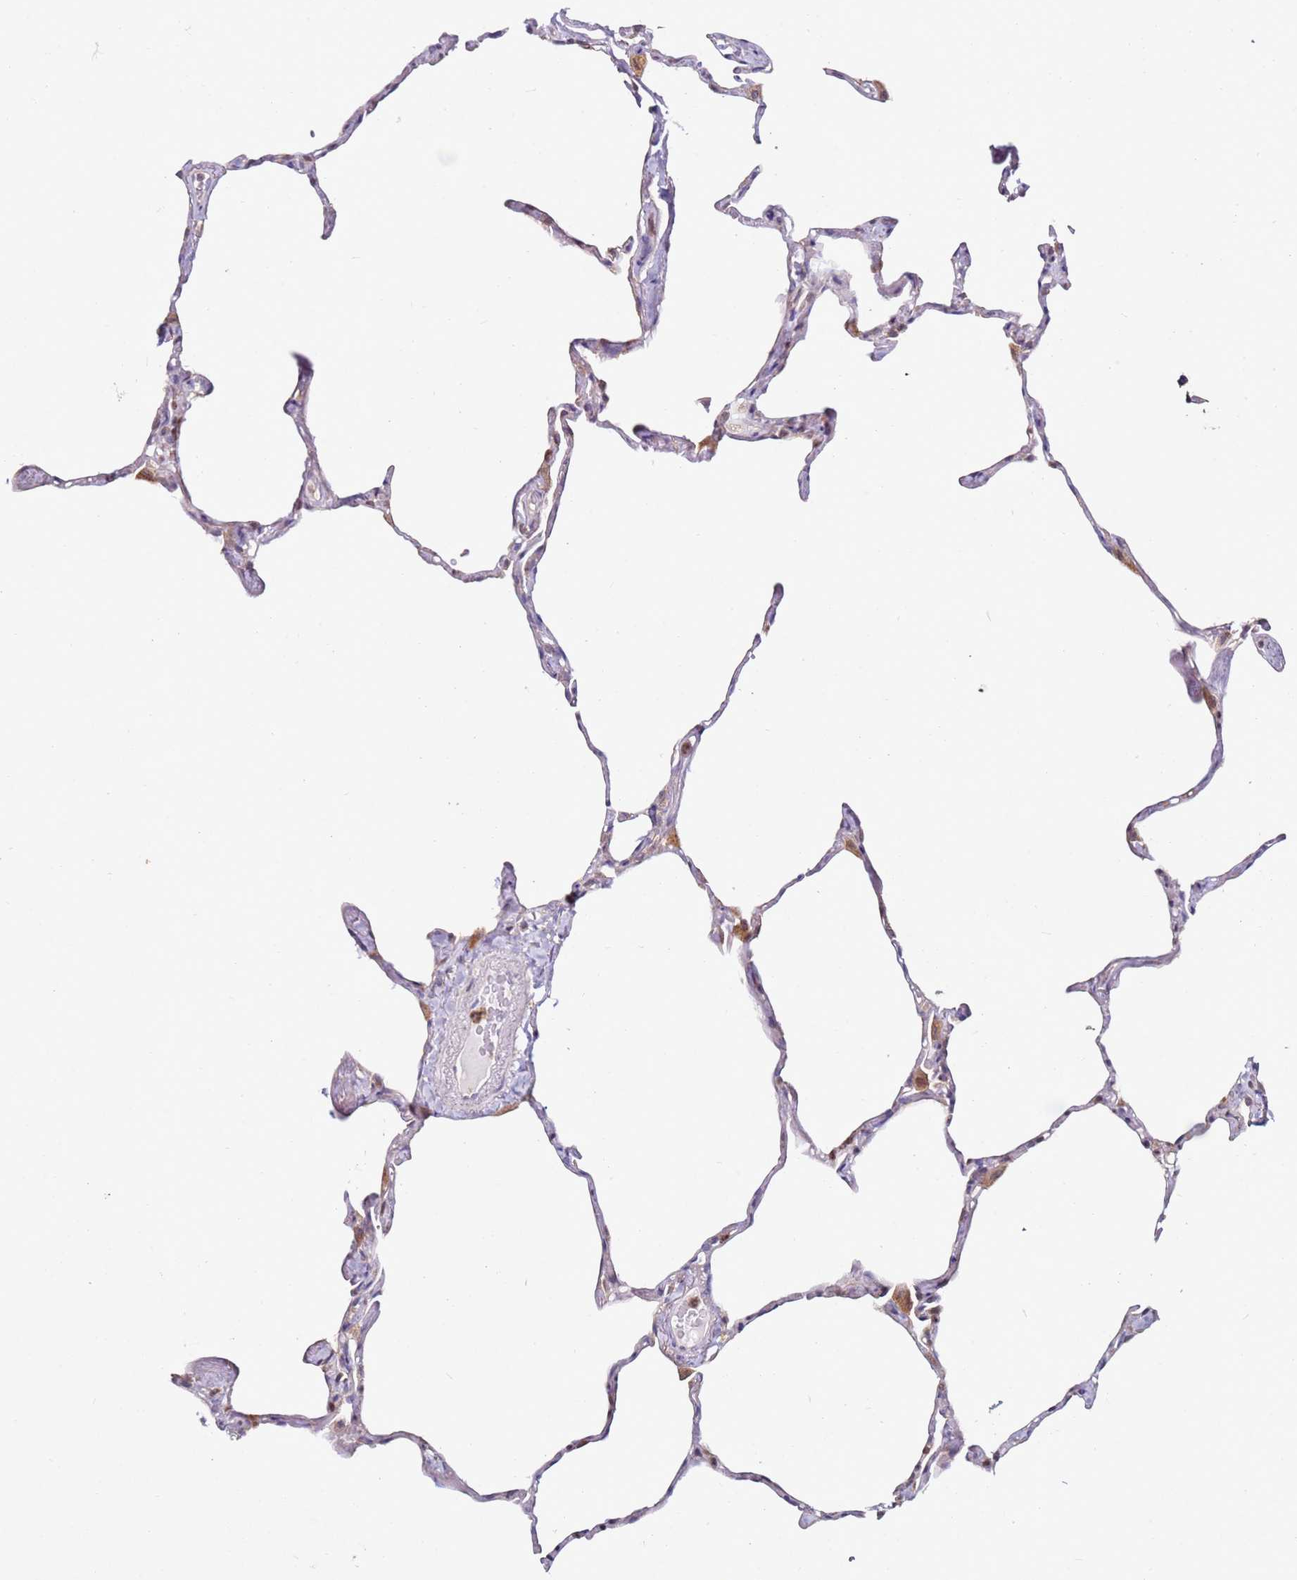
{"staining": {"intensity": "negative", "quantity": "none", "location": "none"}, "tissue": "lung", "cell_type": "Alveolar cells", "image_type": "normal", "snomed": [{"axis": "morphology", "description": "Normal tissue, NOS"}, {"axis": "topography", "description": "Lung"}], "caption": "IHC image of unremarkable lung: lung stained with DAB exhibits no significant protein staining in alveolar cells.", "gene": "CNOT9", "patient": {"sex": "male", "age": 65}}